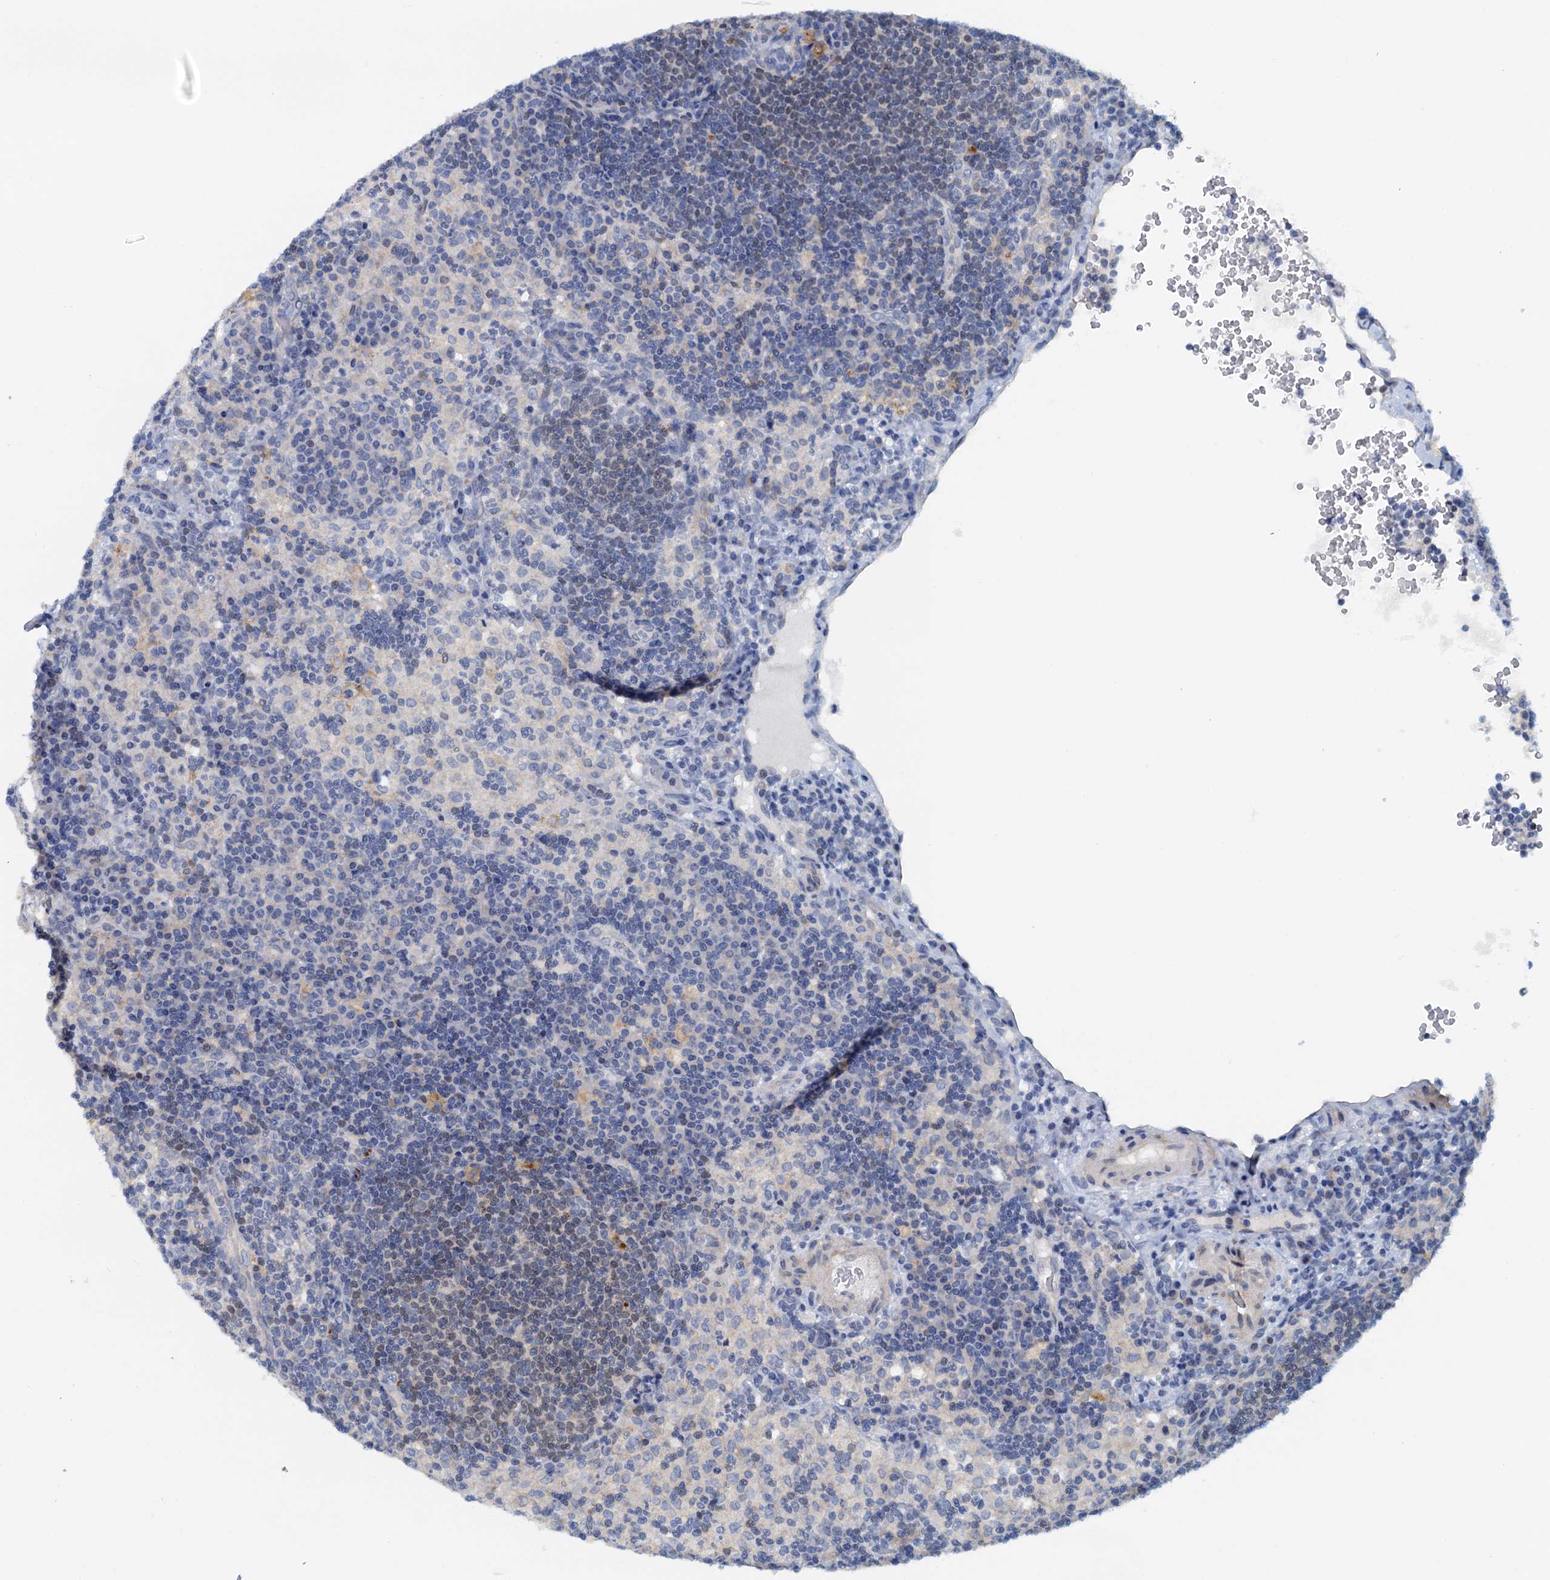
{"staining": {"intensity": "negative", "quantity": "none", "location": "none"}, "tissue": "lymph node", "cell_type": "Germinal center cells", "image_type": "normal", "snomed": [{"axis": "morphology", "description": "Normal tissue, NOS"}, {"axis": "topography", "description": "Lymph node"}], "caption": "Micrograph shows no protein staining in germinal center cells of benign lymph node.", "gene": "DTD1", "patient": {"sex": "female", "age": 70}}